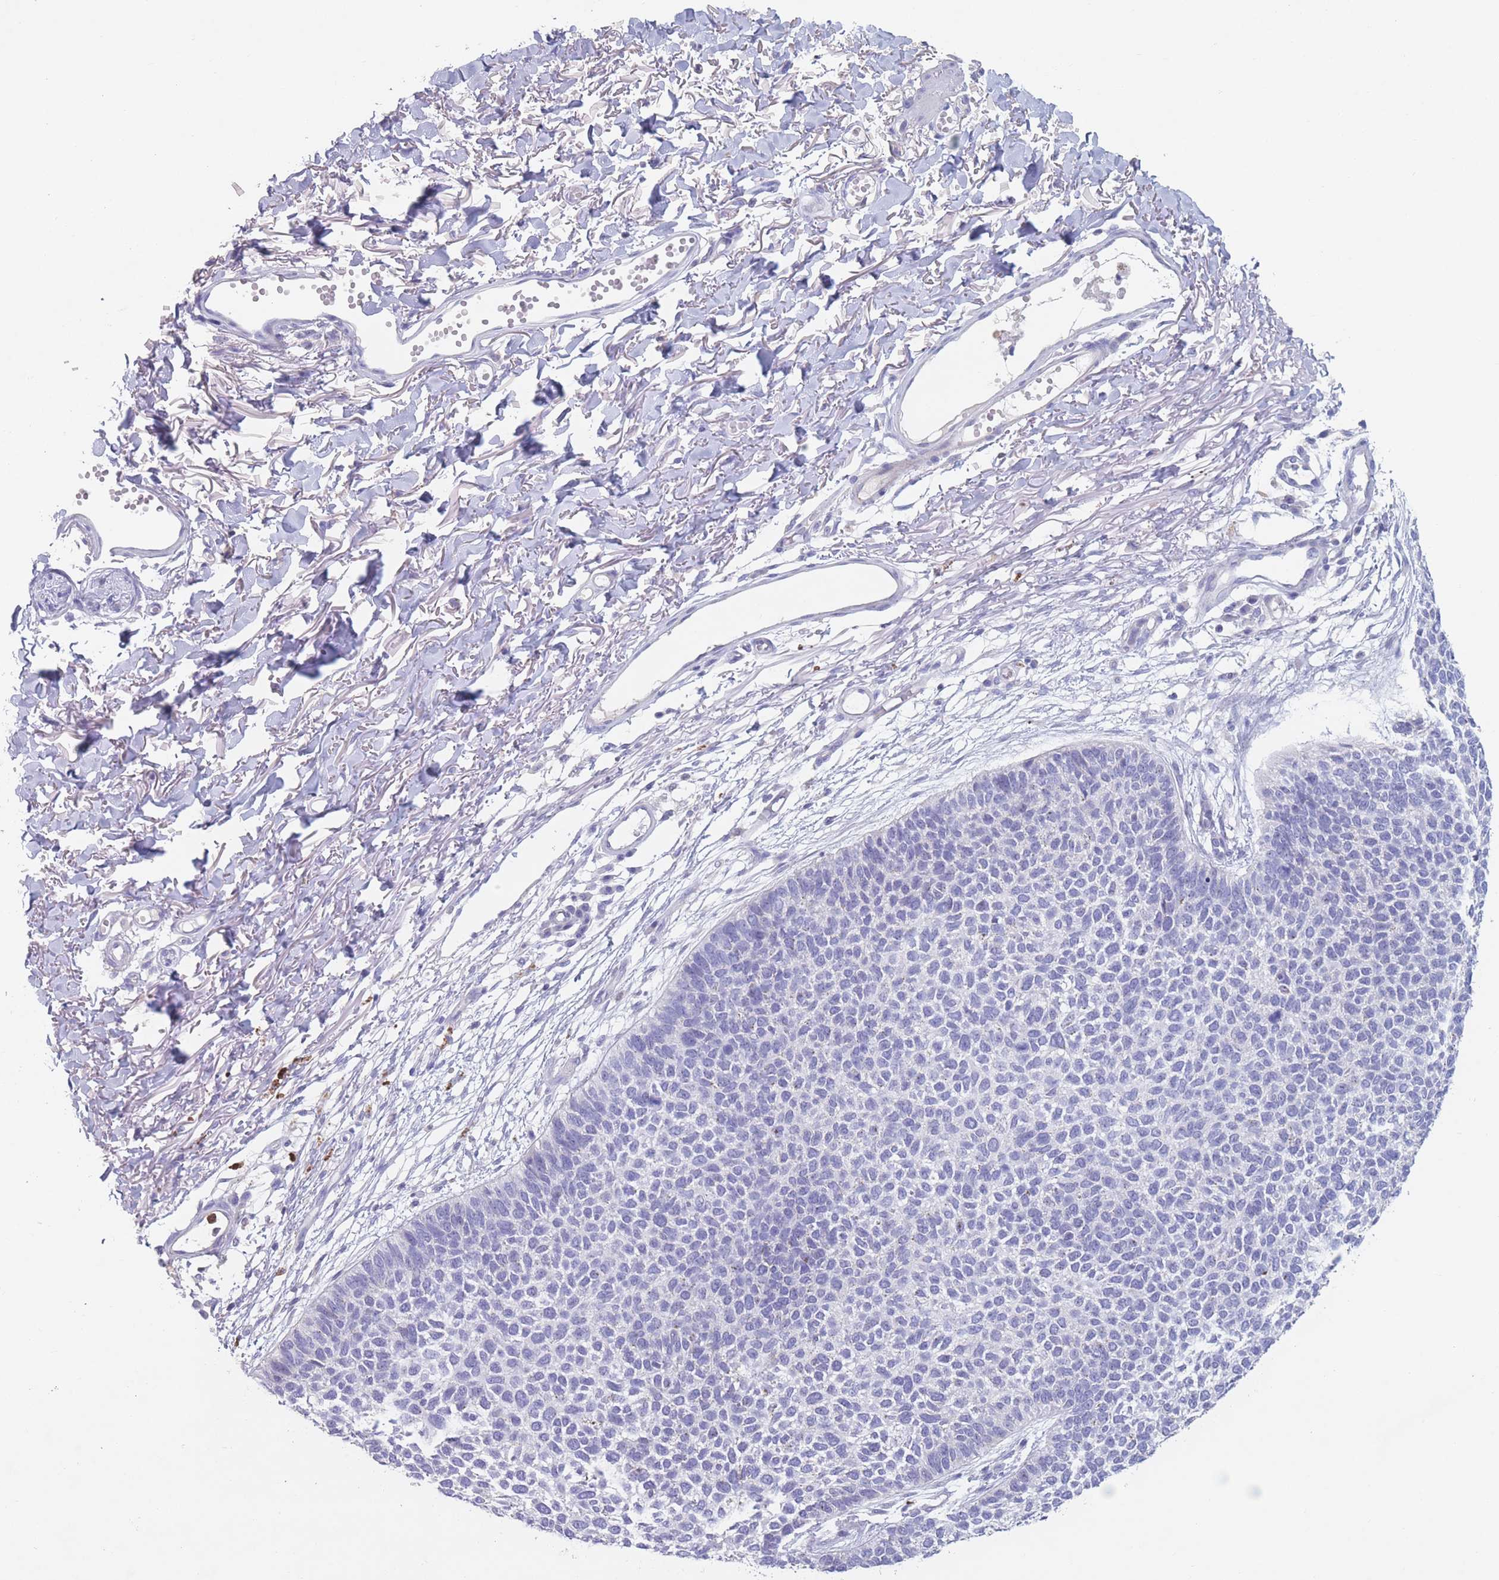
{"staining": {"intensity": "negative", "quantity": "none", "location": "none"}, "tissue": "skin cancer", "cell_type": "Tumor cells", "image_type": "cancer", "snomed": [{"axis": "morphology", "description": "Basal cell carcinoma"}, {"axis": "topography", "description": "Skin"}], "caption": "This histopathology image is of skin basal cell carcinoma stained with immunohistochemistry (IHC) to label a protein in brown with the nuclei are counter-stained blue. There is no staining in tumor cells.", "gene": "ATP1A3", "patient": {"sex": "female", "age": 84}}